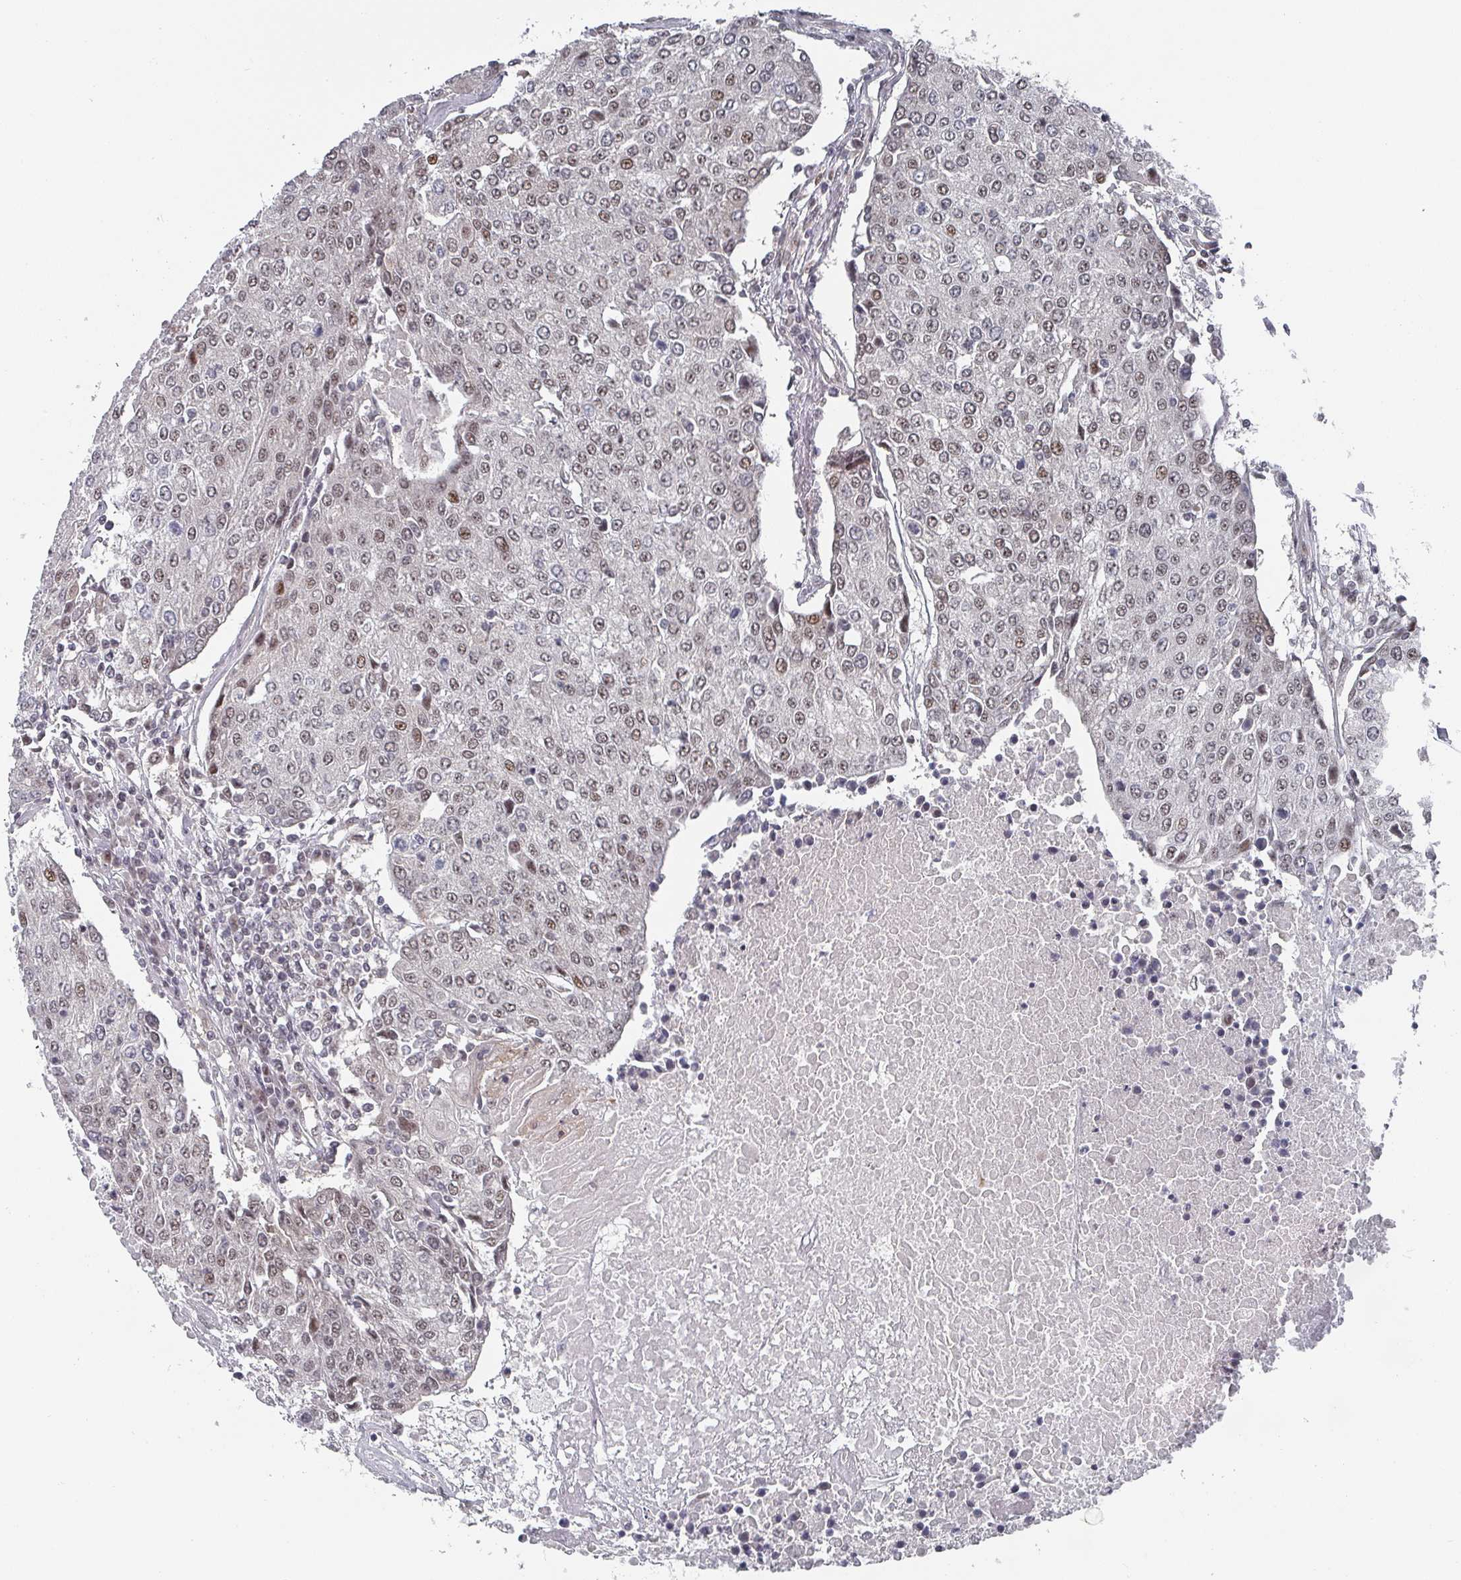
{"staining": {"intensity": "weak", "quantity": "25%-75%", "location": "nuclear"}, "tissue": "urothelial cancer", "cell_type": "Tumor cells", "image_type": "cancer", "snomed": [{"axis": "morphology", "description": "Urothelial carcinoma, High grade"}, {"axis": "topography", "description": "Urinary bladder"}], "caption": "Urothelial carcinoma (high-grade) stained with a protein marker reveals weak staining in tumor cells.", "gene": "KIF1C", "patient": {"sex": "female", "age": 85}}